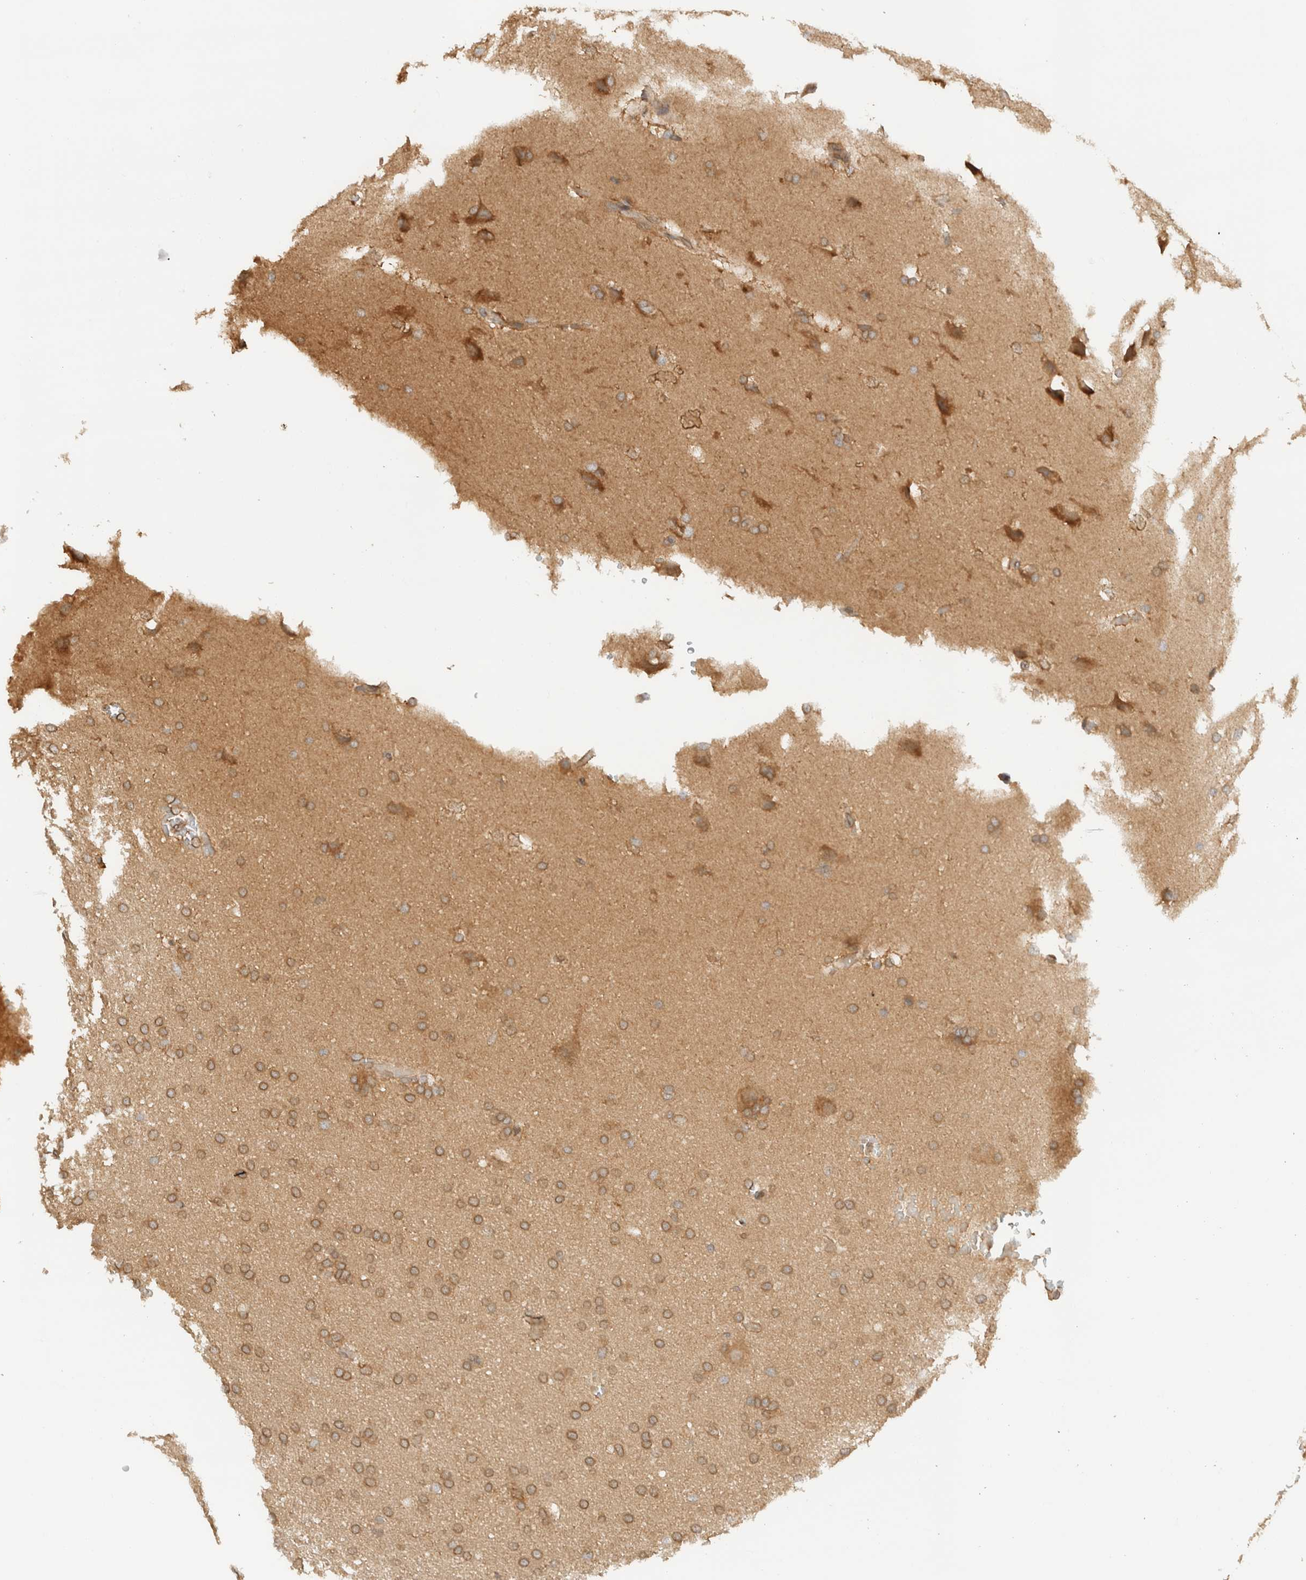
{"staining": {"intensity": "moderate", "quantity": ">75%", "location": "cytoplasmic/membranous"}, "tissue": "glioma", "cell_type": "Tumor cells", "image_type": "cancer", "snomed": [{"axis": "morphology", "description": "Glioma, malignant, Low grade"}, {"axis": "topography", "description": "Brain"}], "caption": "Glioma stained for a protein (brown) shows moderate cytoplasmic/membranous positive positivity in about >75% of tumor cells.", "gene": "ARFGEF2", "patient": {"sex": "female", "age": 37}}